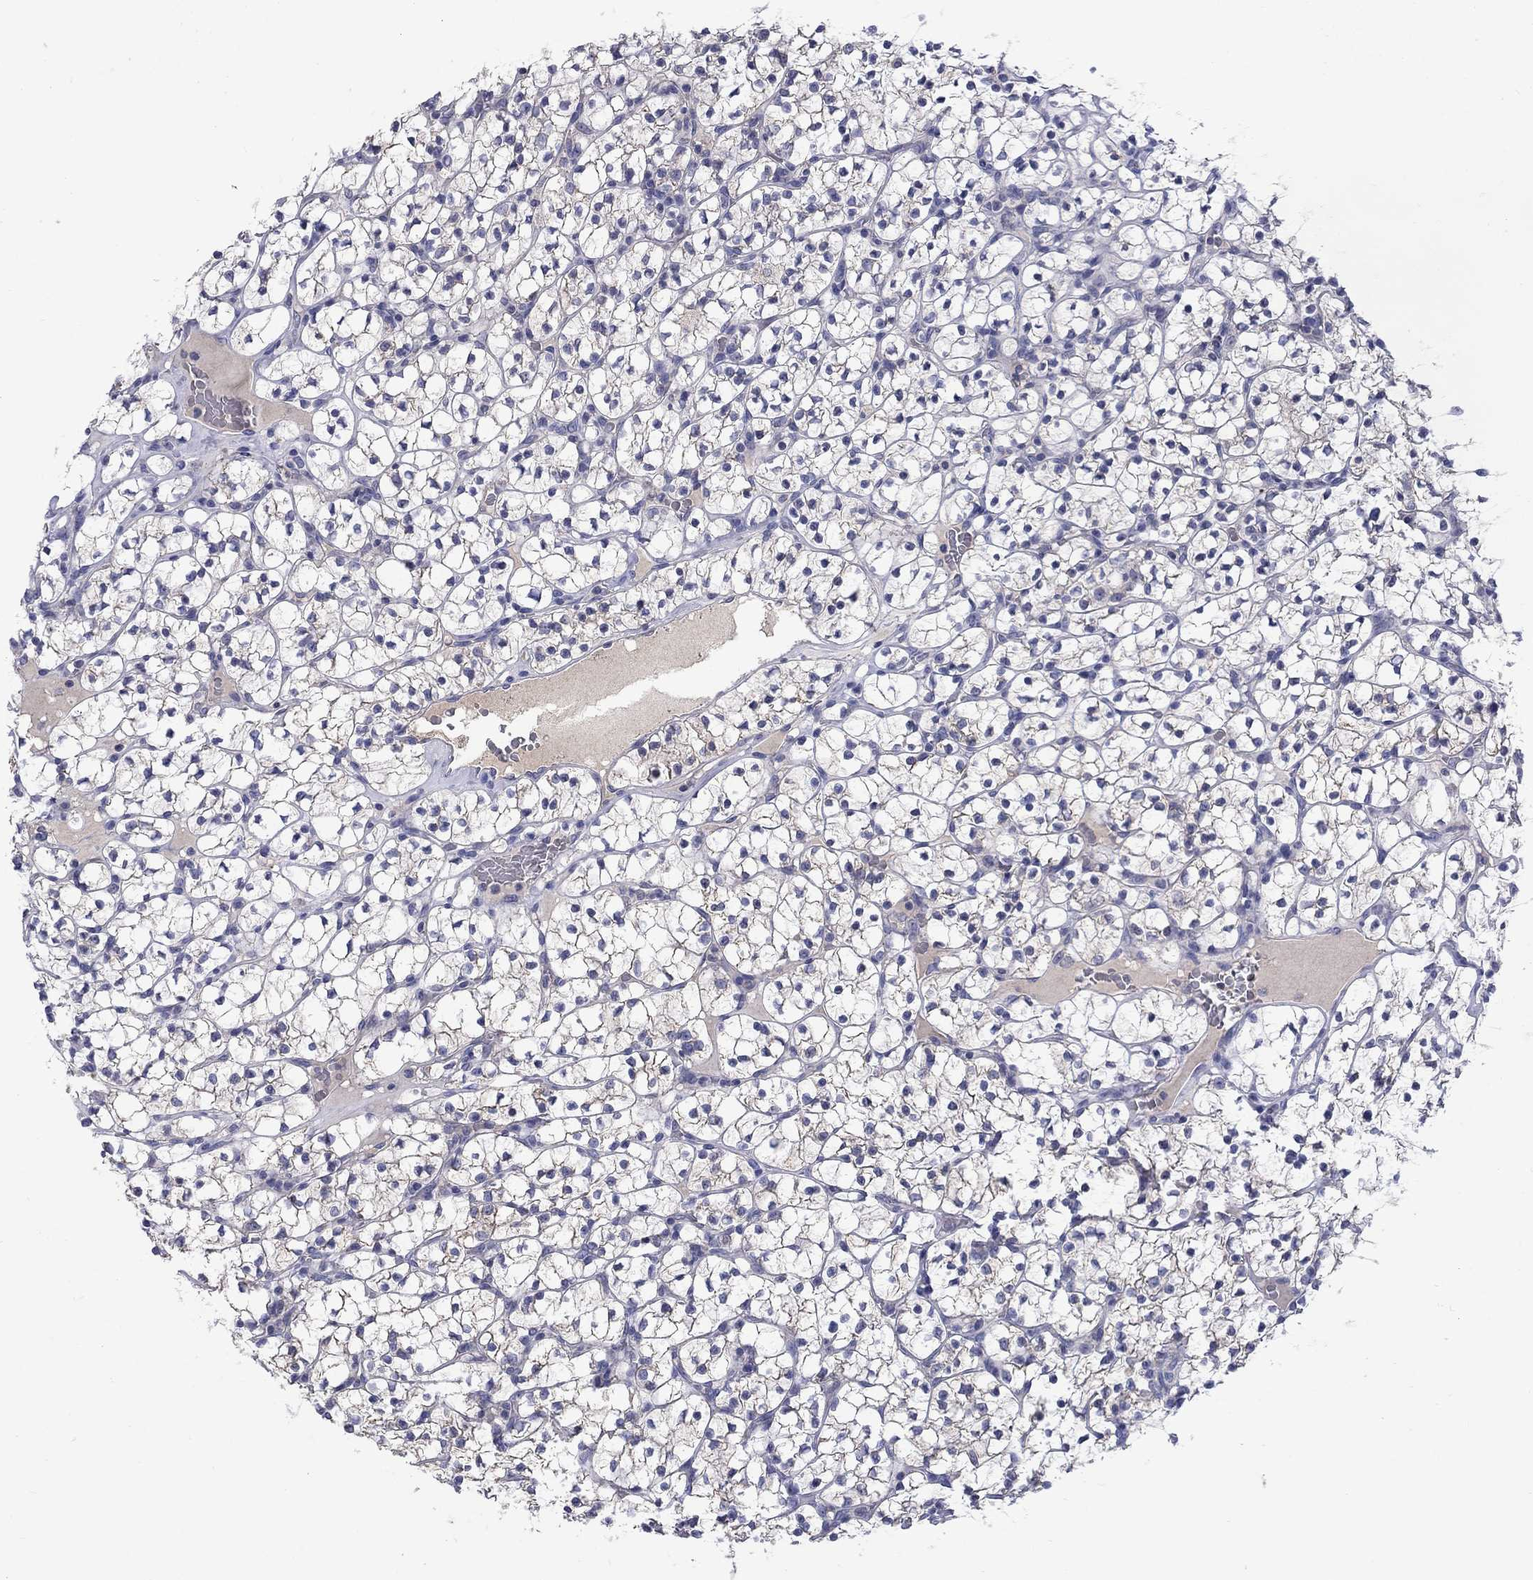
{"staining": {"intensity": "negative", "quantity": "none", "location": "none"}, "tissue": "renal cancer", "cell_type": "Tumor cells", "image_type": "cancer", "snomed": [{"axis": "morphology", "description": "Adenocarcinoma, NOS"}, {"axis": "topography", "description": "Kidney"}], "caption": "There is no significant positivity in tumor cells of renal adenocarcinoma. (DAB immunohistochemistry (IHC), high magnification).", "gene": "FRK", "patient": {"sex": "female", "age": 89}}